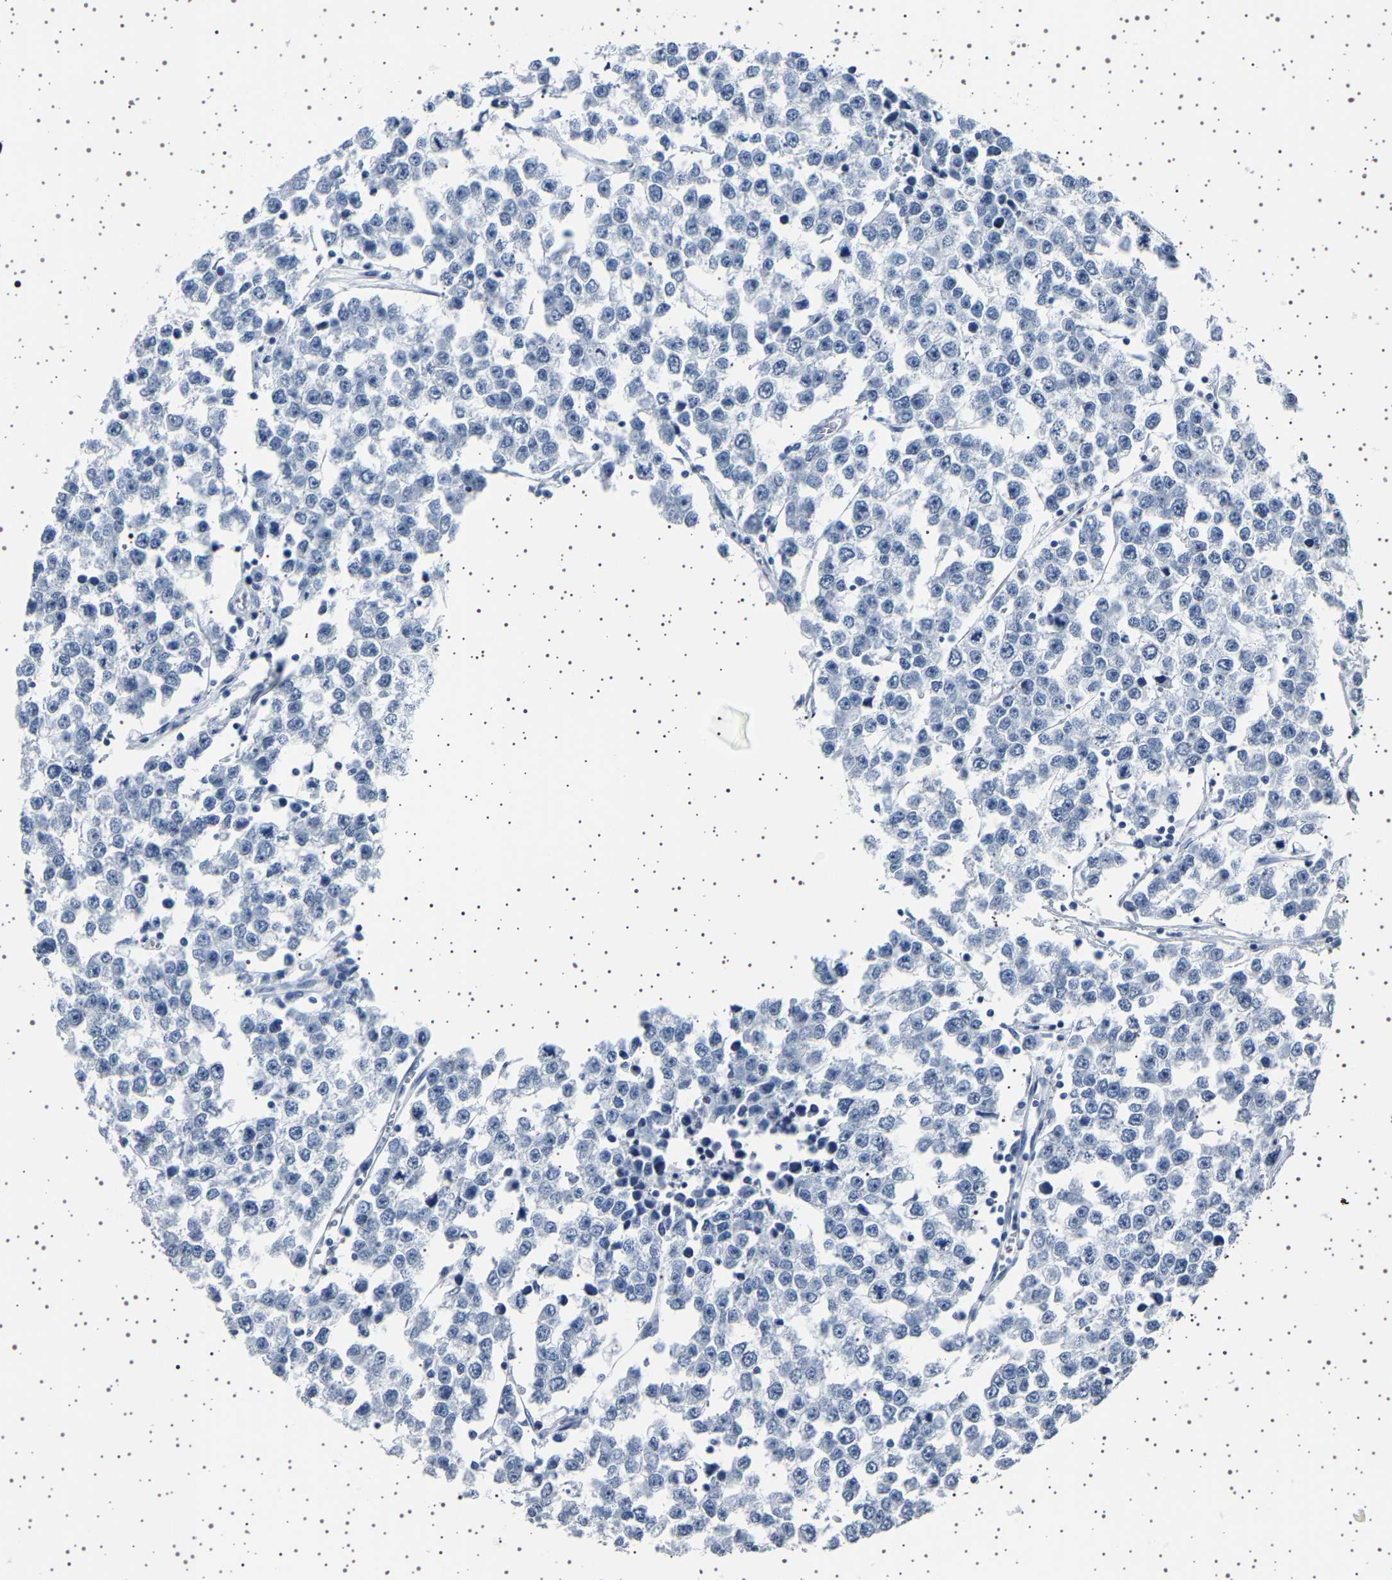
{"staining": {"intensity": "negative", "quantity": "none", "location": "none"}, "tissue": "testis cancer", "cell_type": "Tumor cells", "image_type": "cancer", "snomed": [{"axis": "morphology", "description": "Seminoma, NOS"}, {"axis": "morphology", "description": "Carcinoma, Embryonal, NOS"}, {"axis": "topography", "description": "Testis"}], "caption": "Tumor cells show no significant protein staining in testis cancer (embryonal carcinoma).", "gene": "TFF3", "patient": {"sex": "male", "age": 52}}